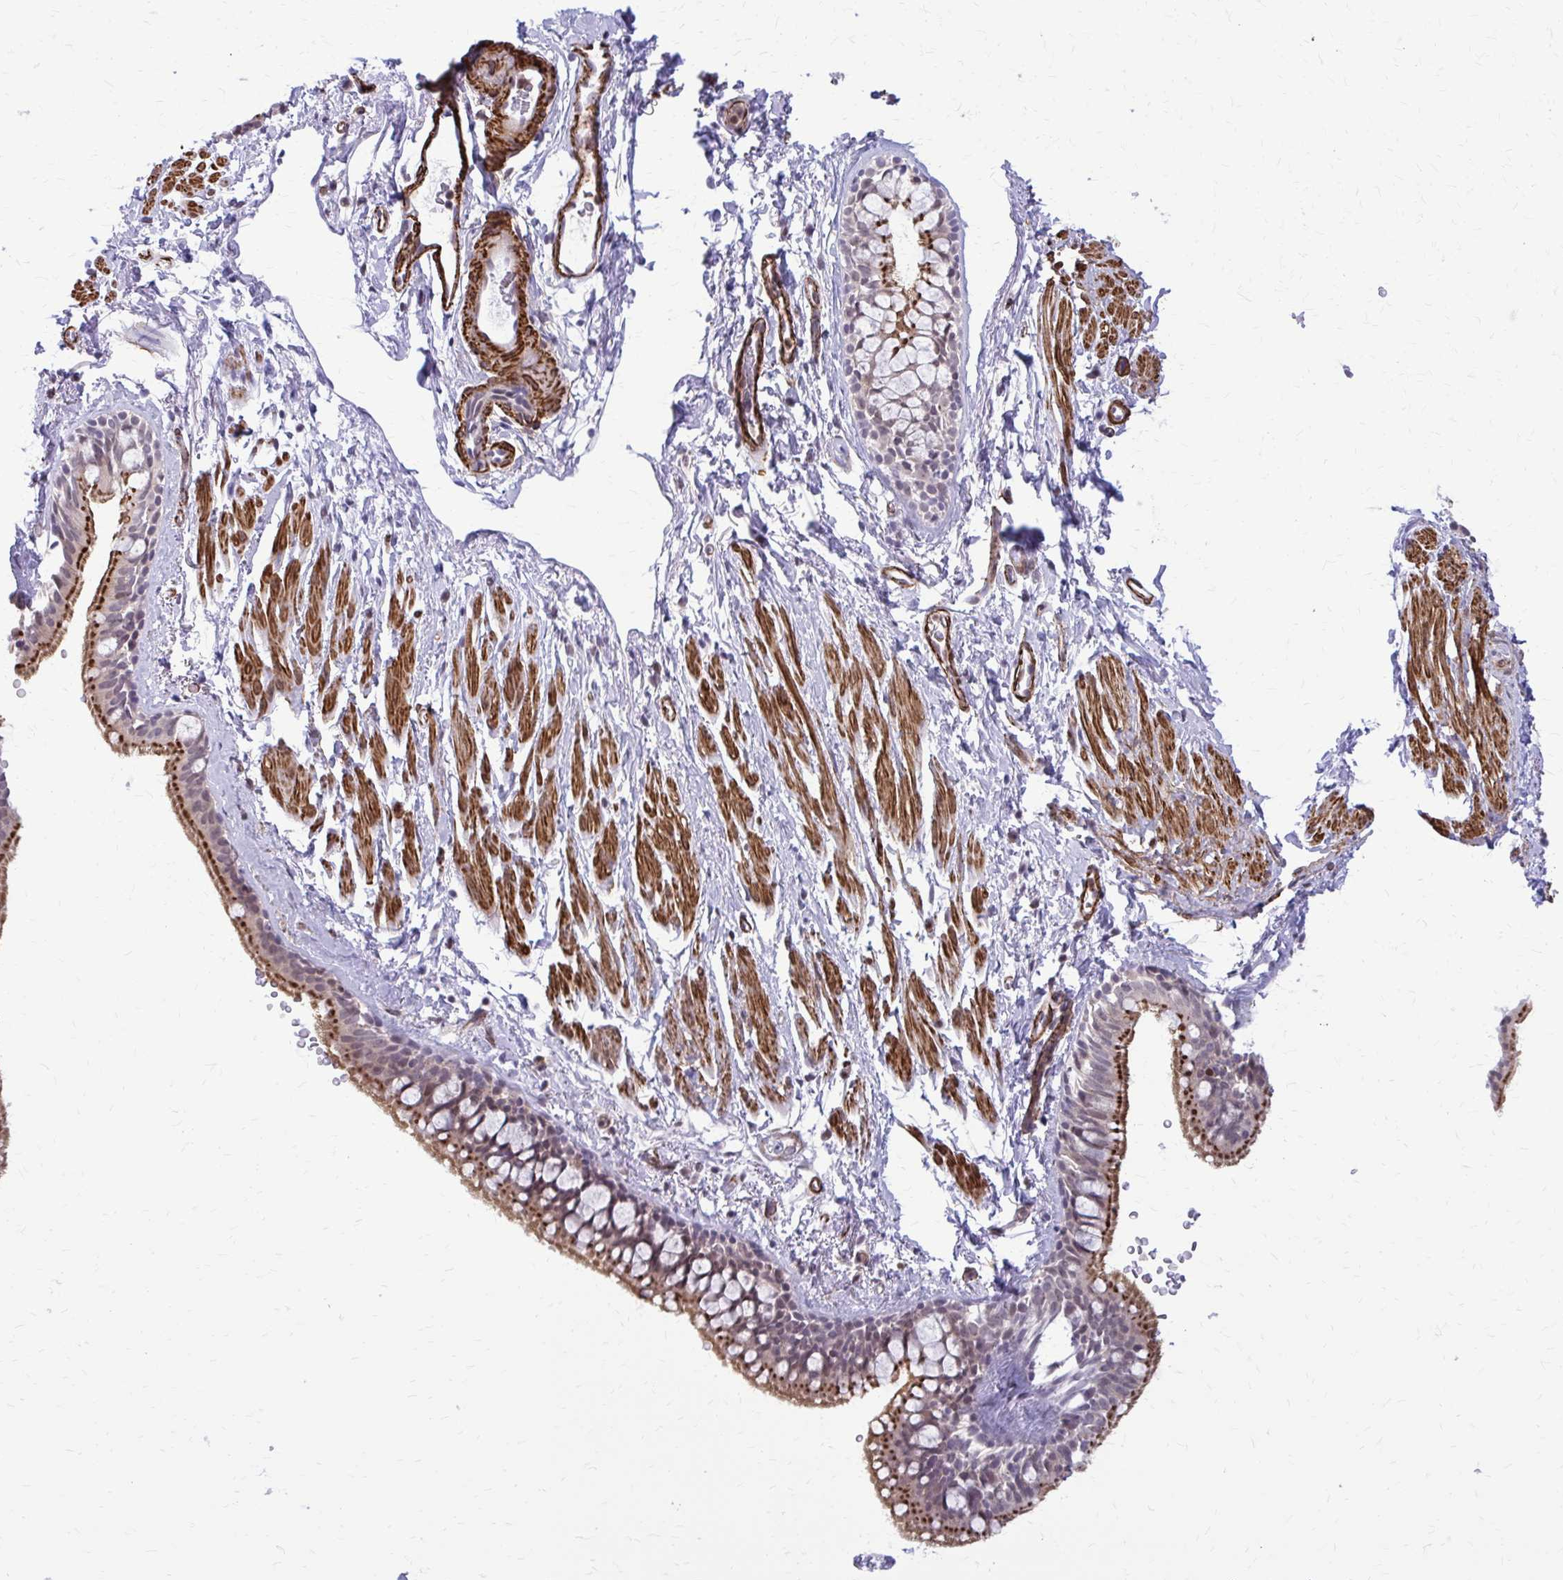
{"staining": {"intensity": "strong", "quantity": "25%-75%", "location": "cytoplasmic/membranous,nuclear"}, "tissue": "bronchus", "cell_type": "Respiratory epithelial cells", "image_type": "normal", "snomed": [{"axis": "morphology", "description": "Normal tissue, NOS"}, {"axis": "topography", "description": "Lymph node"}, {"axis": "topography", "description": "Cartilage tissue"}, {"axis": "topography", "description": "Bronchus"}], "caption": "Immunohistochemical staining of benign human bronchus reveals high levels of strong cytoplasmic/membranous,nuclear staining in about 25%-75% of respiratory epithelial cells. The protein is stained brown, and the nuclei are stained in blue (DAB (3,3'-diaminobenzidine) IHC with brightfield microscopy, high magnification).", "gene": "NRBF2", "patient": {"sex": "female", "age": 70}}